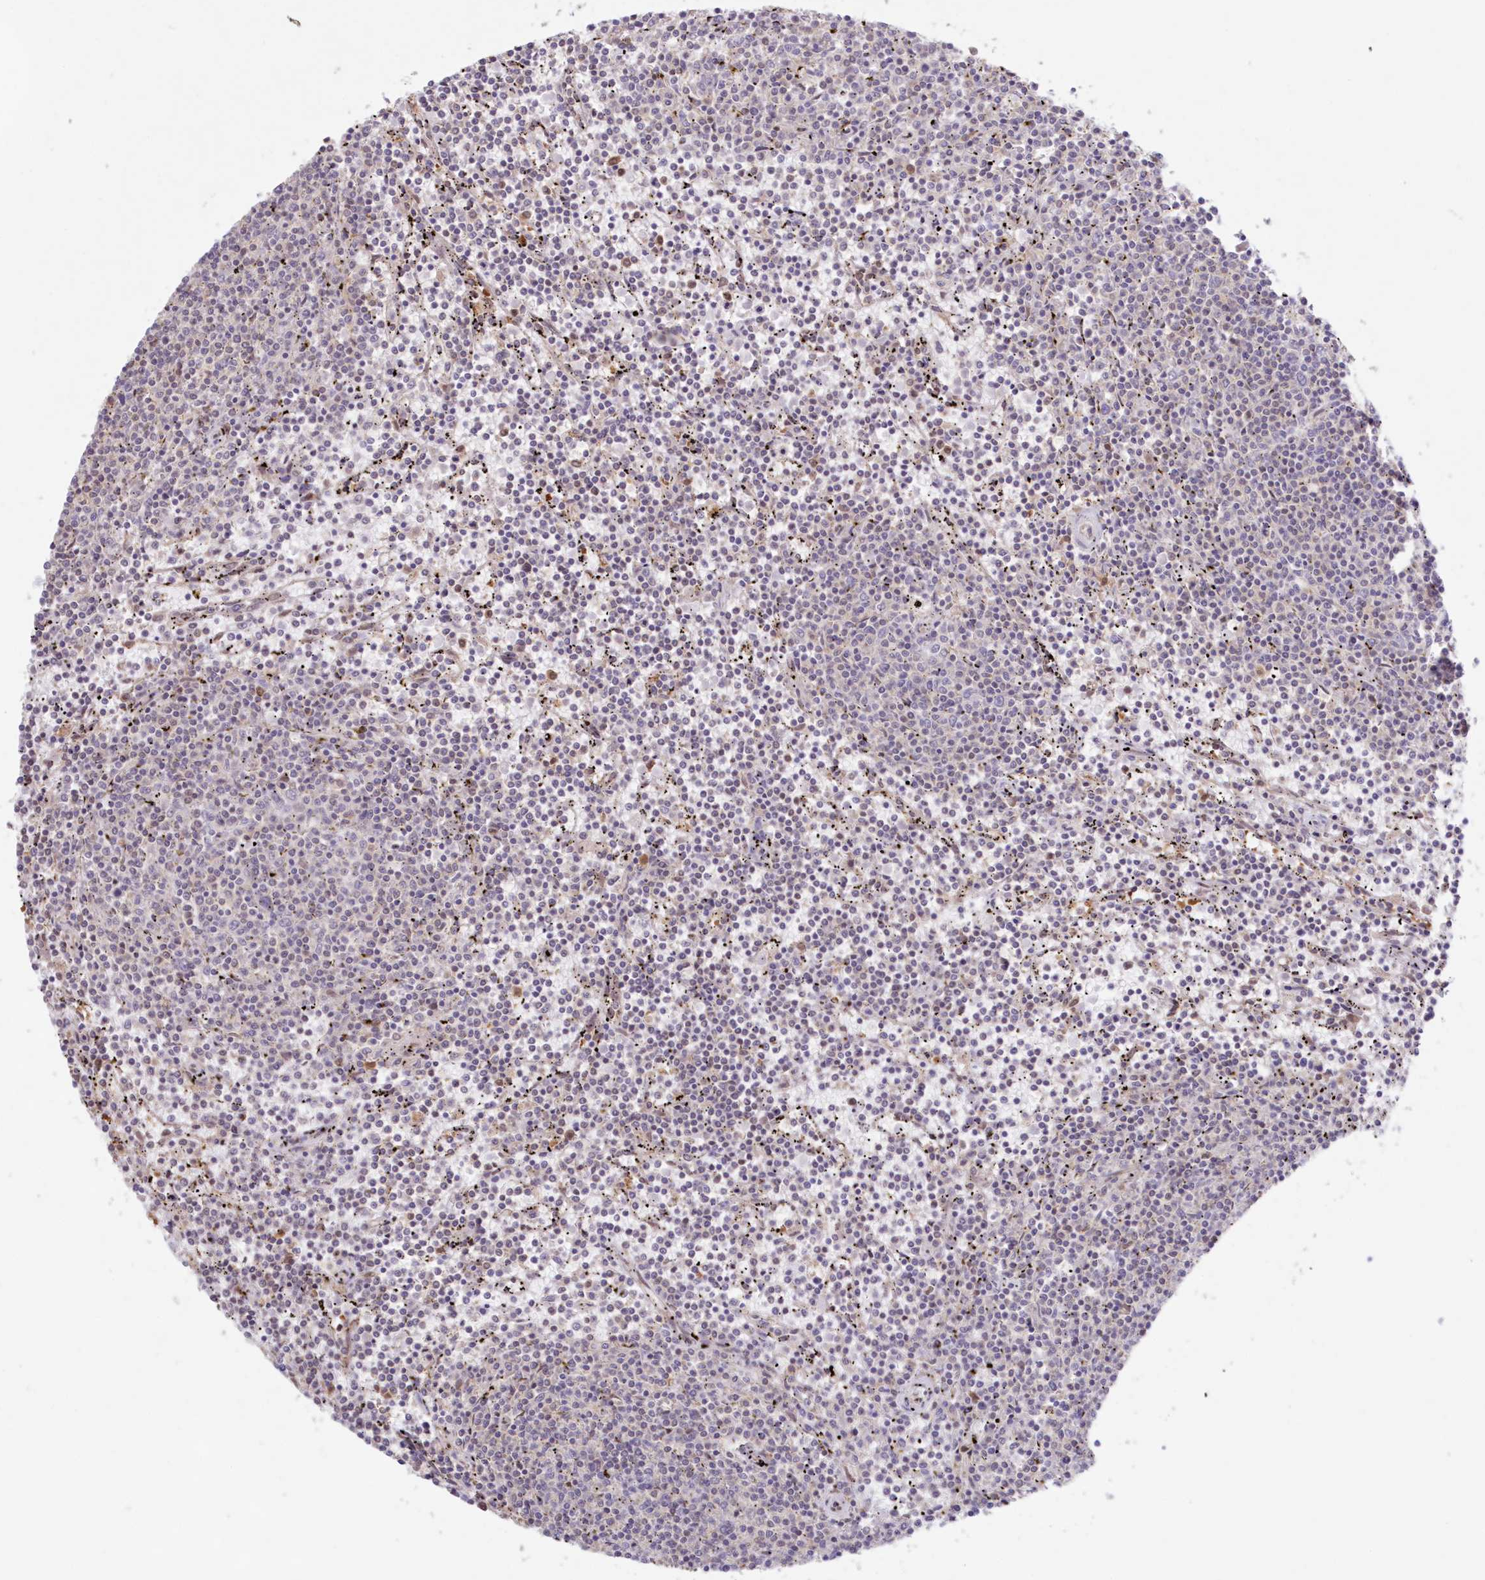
{"staining": {"intensity": "negative", "quantity": "none", "location": "none"}, "tissue": "lymphoma", "cell_type": "Tumor cells", "image_type": "cancer", "snomed": [{"axis": "morphology", "description": "Malignant lymphoma, non-Hodgkin's type, Low grade"}, {"axis": "topography", "description": "Spleen"}], "caption": "Immunohistochemistry micrograph of neoplastic tissue: human lymphoma stained with DAB (3,3'-diaminobenzidine) displays no significant protein positivity in tumor cells.", "gene": "RNPEP", "patient": {"sex": "female", "age": 50}}